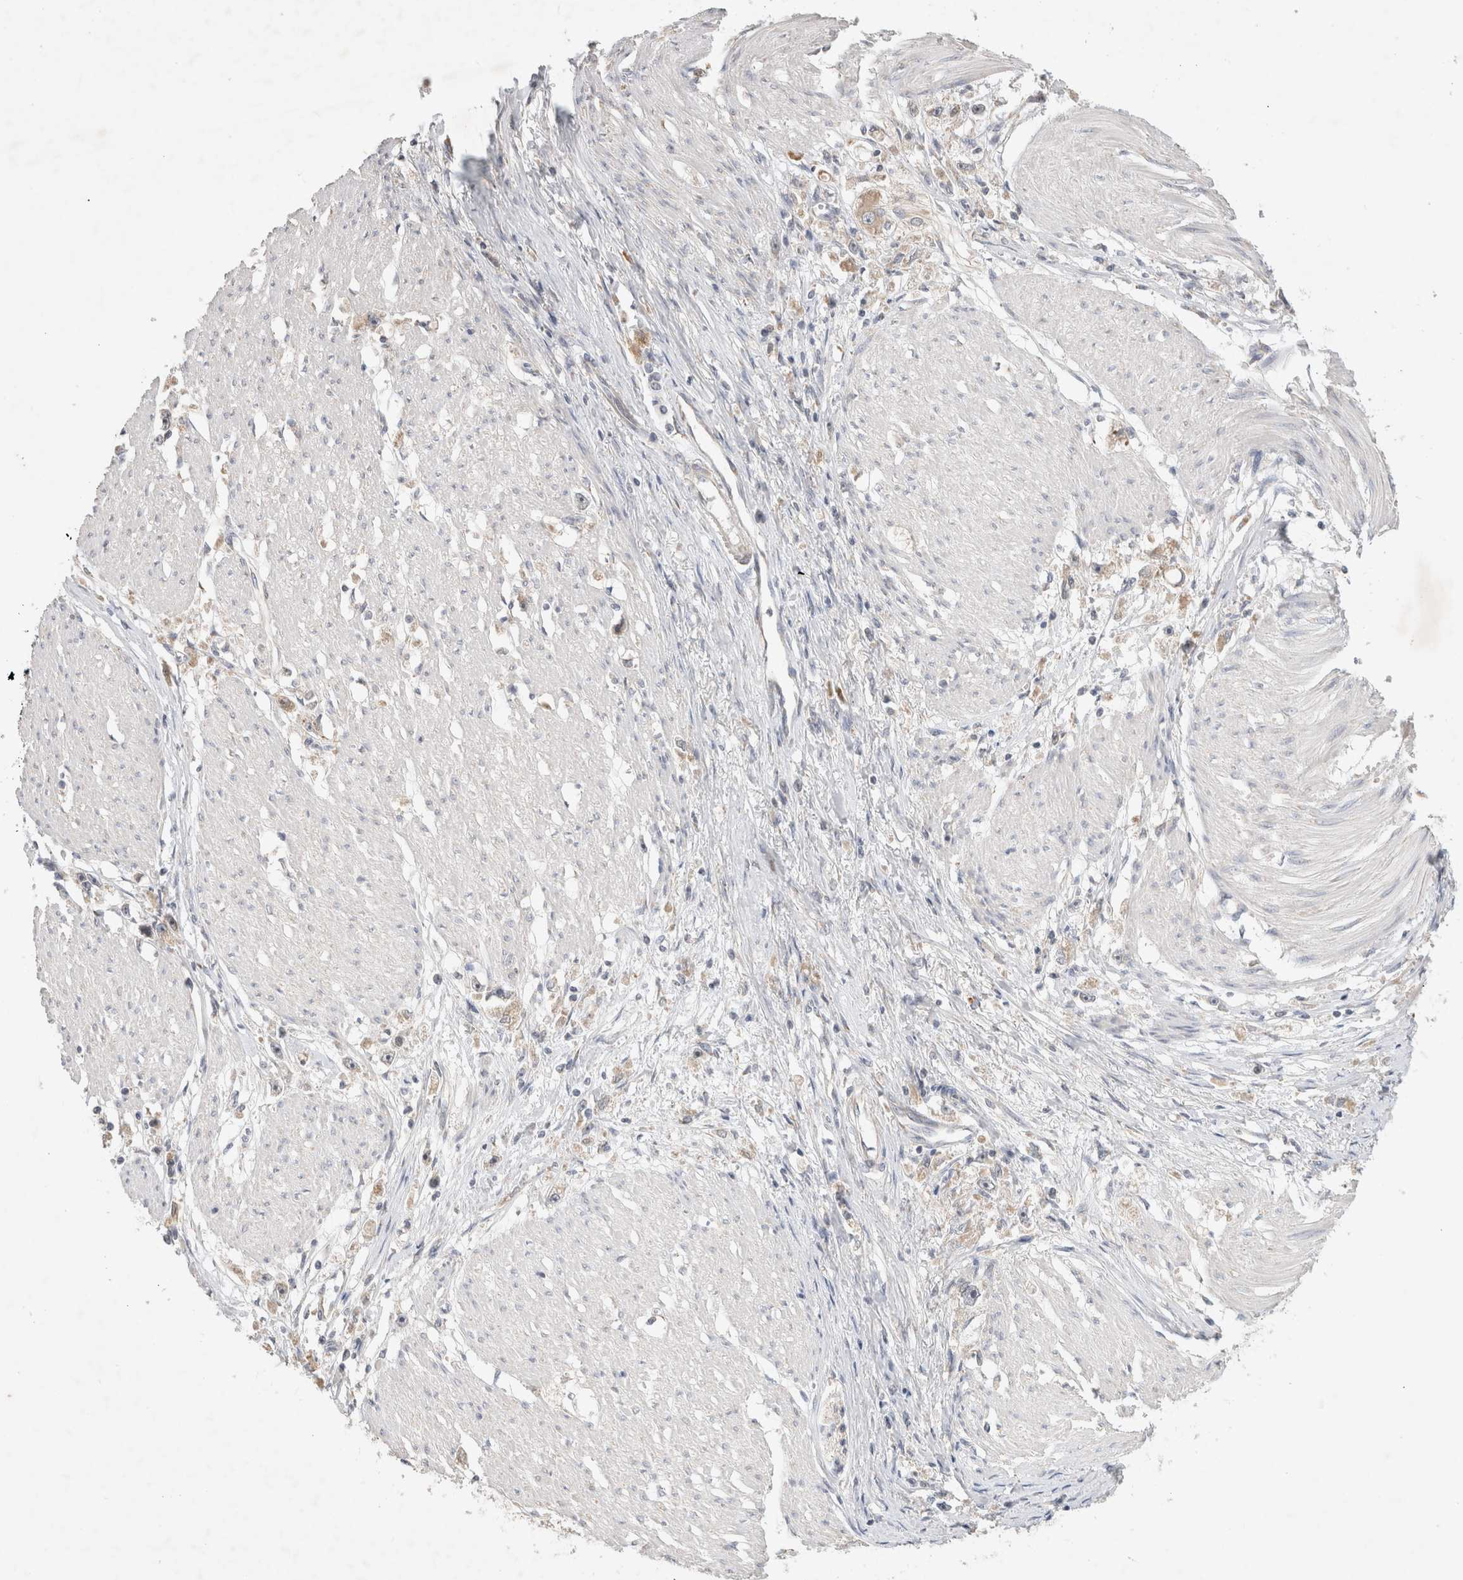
{"staining": {"intensity": "weak", "quantity": "<25%", "location": "cytoplasmic/membranous"}, "tissue": "stomach cancer", "cell_type": "Tumor cells", "image_type": "cancer", "snomed": [{"axis": "morphology", "description": "Adenocarcinoma, NOS"}, {"axis": "topography", "description": "Stomach"}], "caption": "Tumor cells show no significant expression in stomach cancer (adenocarcinoma).", "gene": "NEDD4L", "patient": {"sex": "female", "age": 59}}